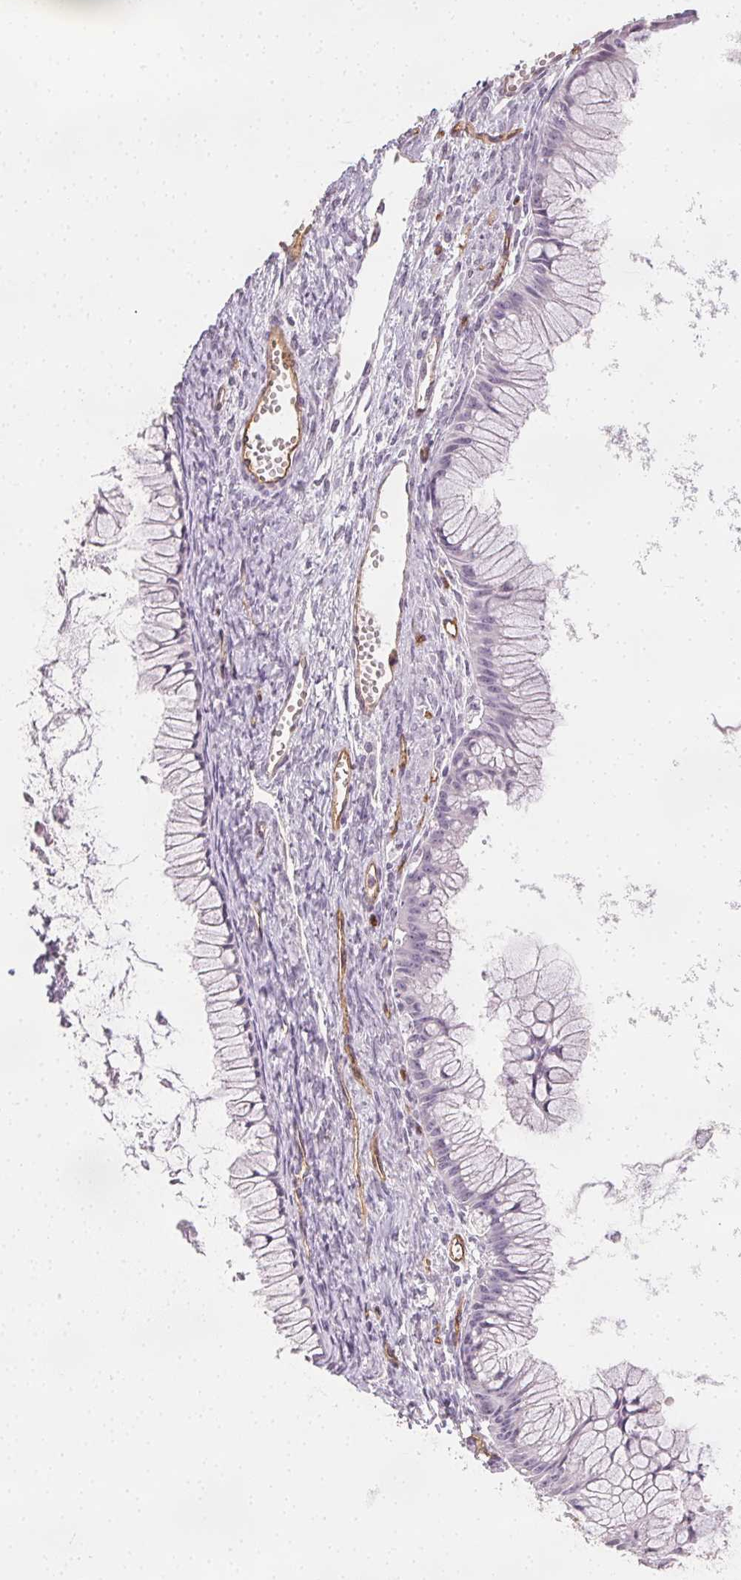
{"staining": {"intensity": "negative", "quantity": "none", "location": "none"}, "tissue": "ovarian cancer", "cell_type": "Tumor cells", "image_type": "cancer", "snomed": [{"axis": "morphology", "description": "Cystadenocarcinoma, mucinous, NOS"}, {"axis": "topography", "description": "Ovary"}], "caption": "Tumor cells show no significant staining in ovarian cancer. (DAB (3,3'-diaminobenzidine) immunohistochemistry (IHC), high magnification).", "gene": "PODXL", "patient": {"sex": "female", "age": 41}}